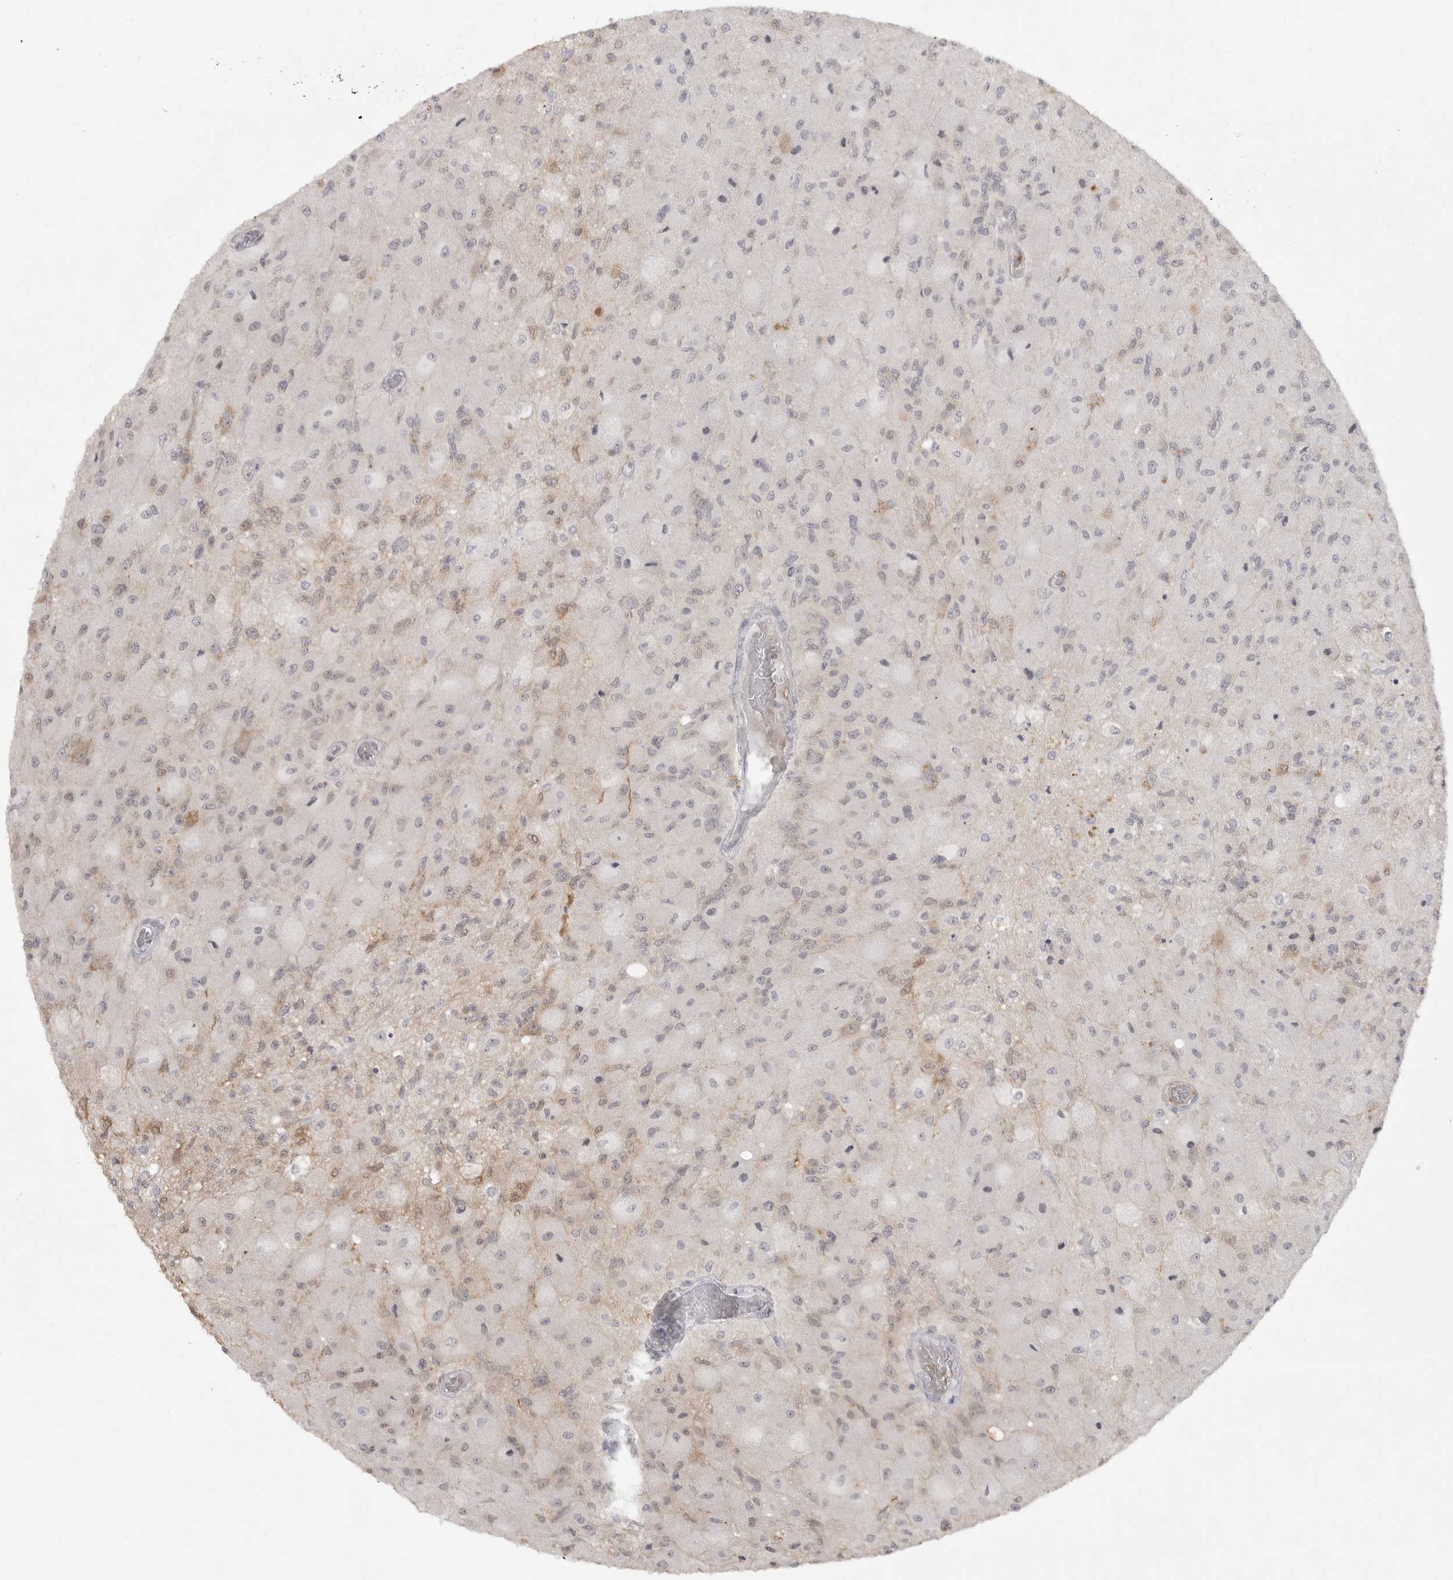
{"staining": {"intensity": "weak", "quantity": "<25%", "location": "cytoplasmic/membranous"}, "tissue": "glioma", "cell_type": "Tumor cells", "image_type": "cancer", "snomed": [{"axis": "morphology", "description": "Normal tissue, NOS"}, {"axis": "morphology", "description": "Glioma, malignant, High grade"}, {"axis": "topography", "description": "Cerebral cortex"}], "caption": "This is an immunohistochemistry (IHC) micrograph of glioma. There is no staining in tumor cells.", "gene": "TCTN3", "patient": {"sex": "male", "age": 77}}